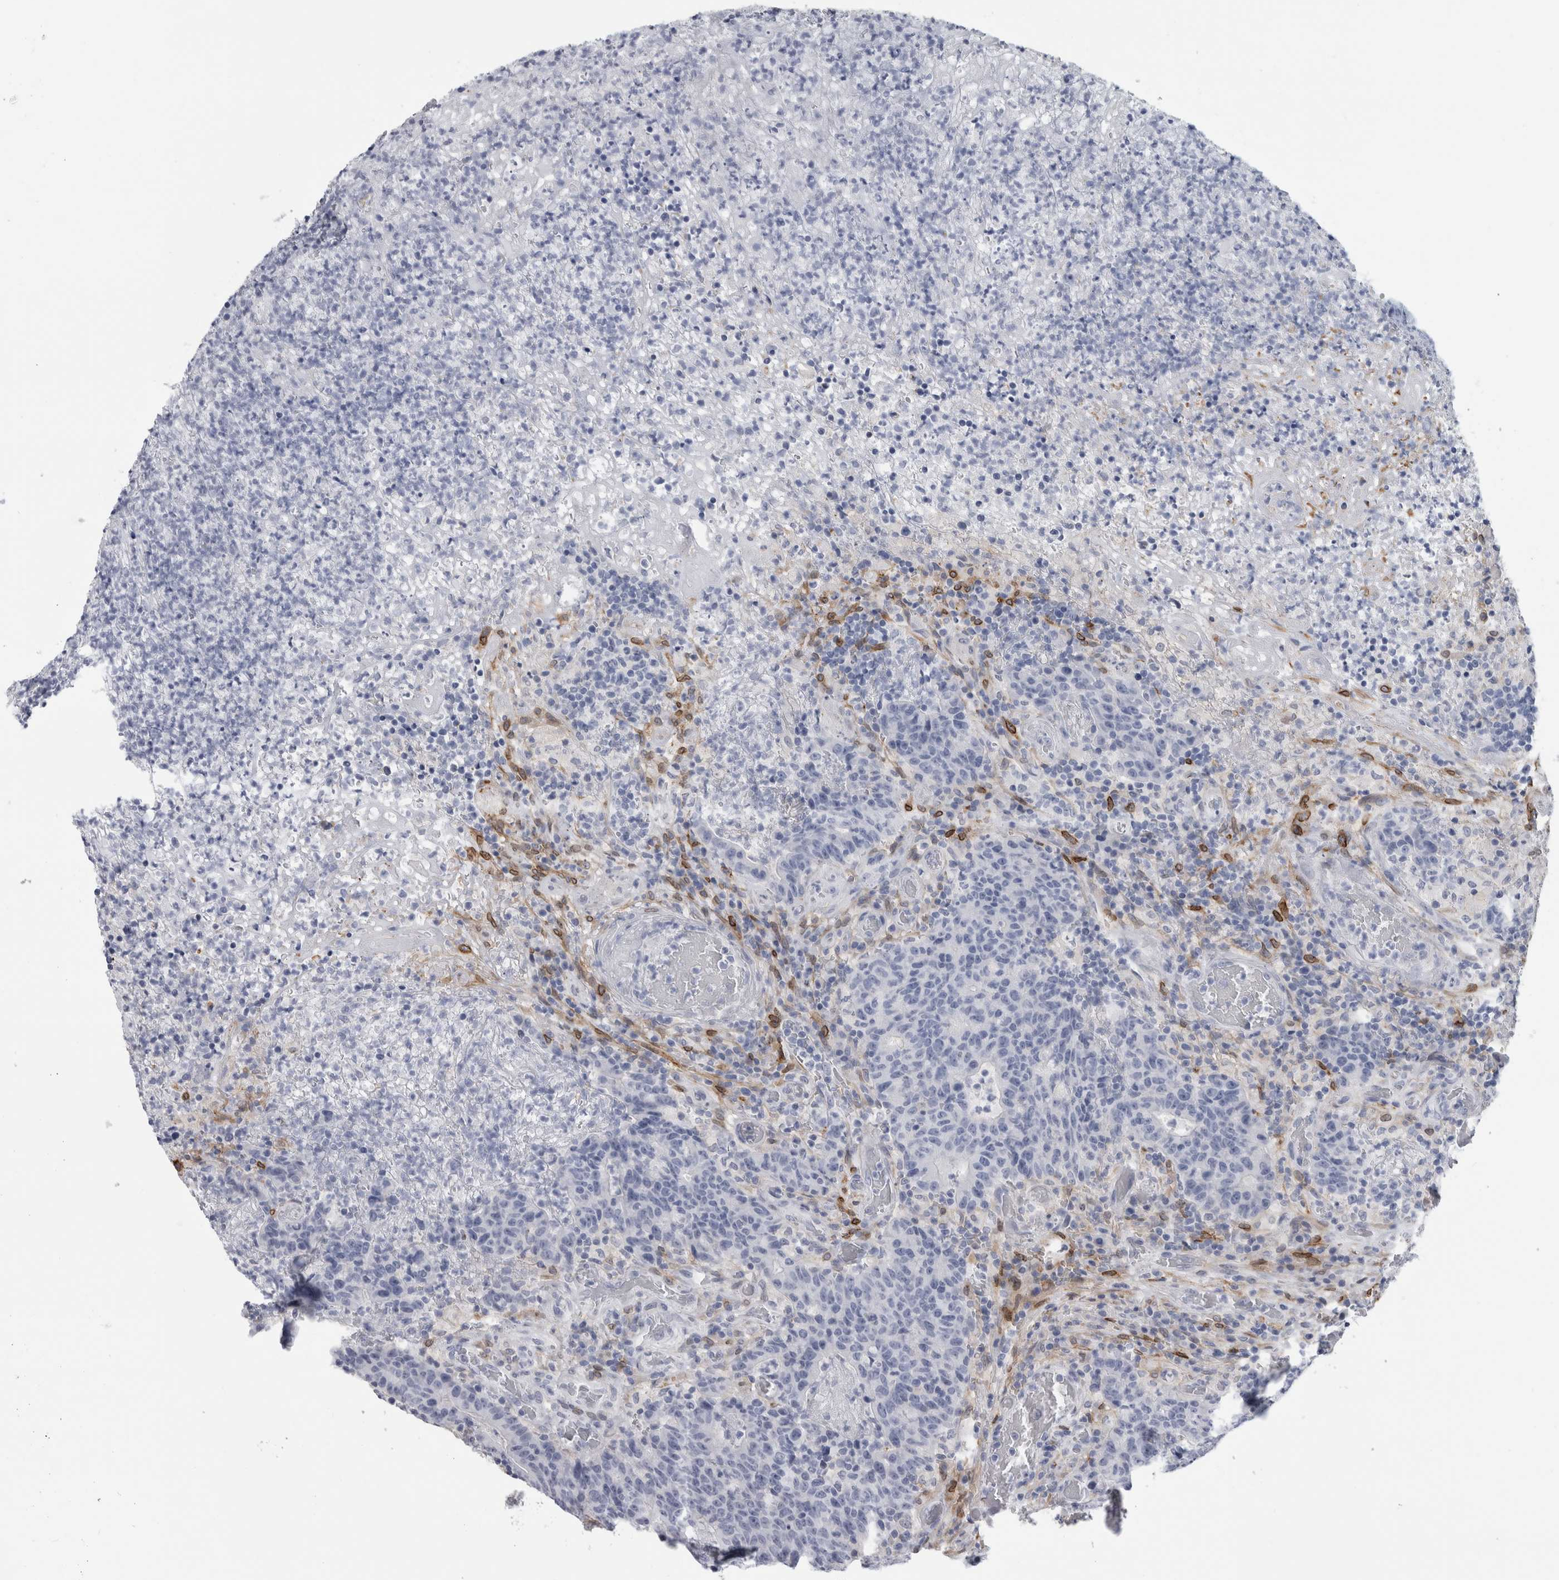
{"staining": {"intensity": "negative", "quantity": "none", "location": "none"}, "tissue": "colorectal cancer", "cell_type": "Tumor cells", "image_type": "cancer", "snomed": [{"axis": "morphology", "description": "Adenocarcinoma, NOS"}, {"axis": "topography", "description": "Colon"}], "caption": "IHC image of adenocarcinoma (colorectal) stained for a protein (brown), which reveals no expression in tumor cells.", "gene": "DNAJC24", "patient": {"sex": "female", "age": 75}}